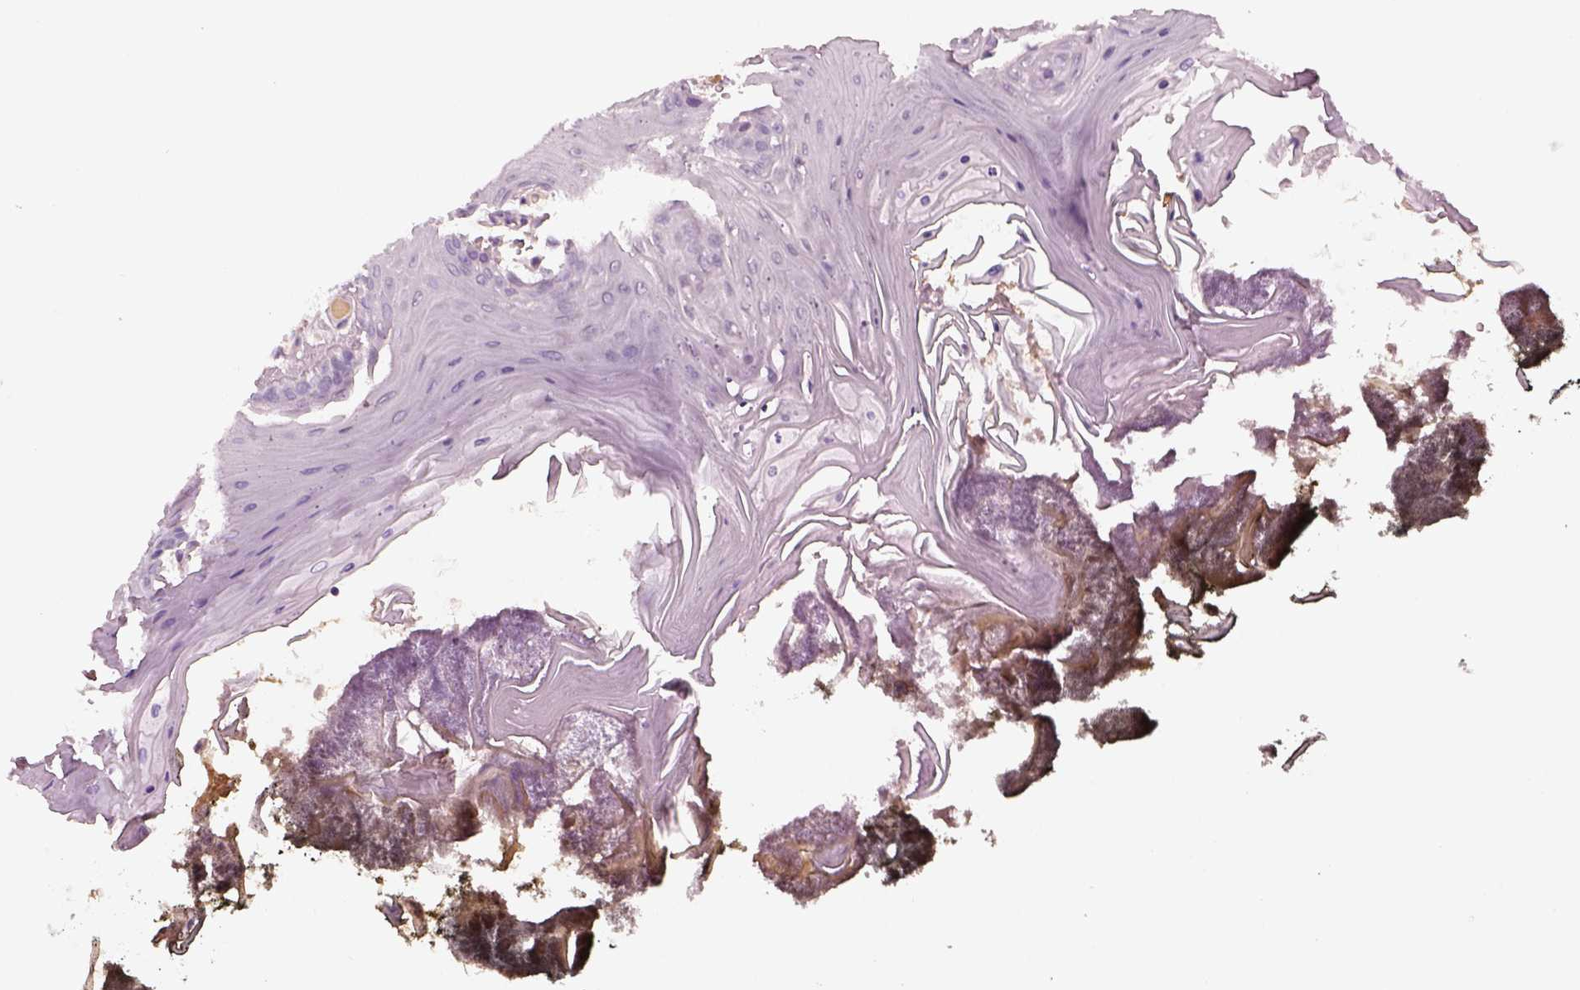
{"staining": {"intensity": "negative", "quantity": "none", "location": "none"}, "tissue": "oral mucosa", "cell_type": "Squamous epithelial cells", "image_type": "normal", "snomed": [{"axis": "morphology", "description": "Normal tissue, NOS"}, {"axis": "topography", "description": "Oral tissue"}], "caption": "Immunohistochemistry (IHC) of normal human oral mucosa exhibits no expression in squamous epithelial cells. (DAB immunohistochemistry (IHC) visualized using brightfield microscopy, high magnification).", "gene": "TRIM69", "patient": {"sex": "male", "age": 9}}